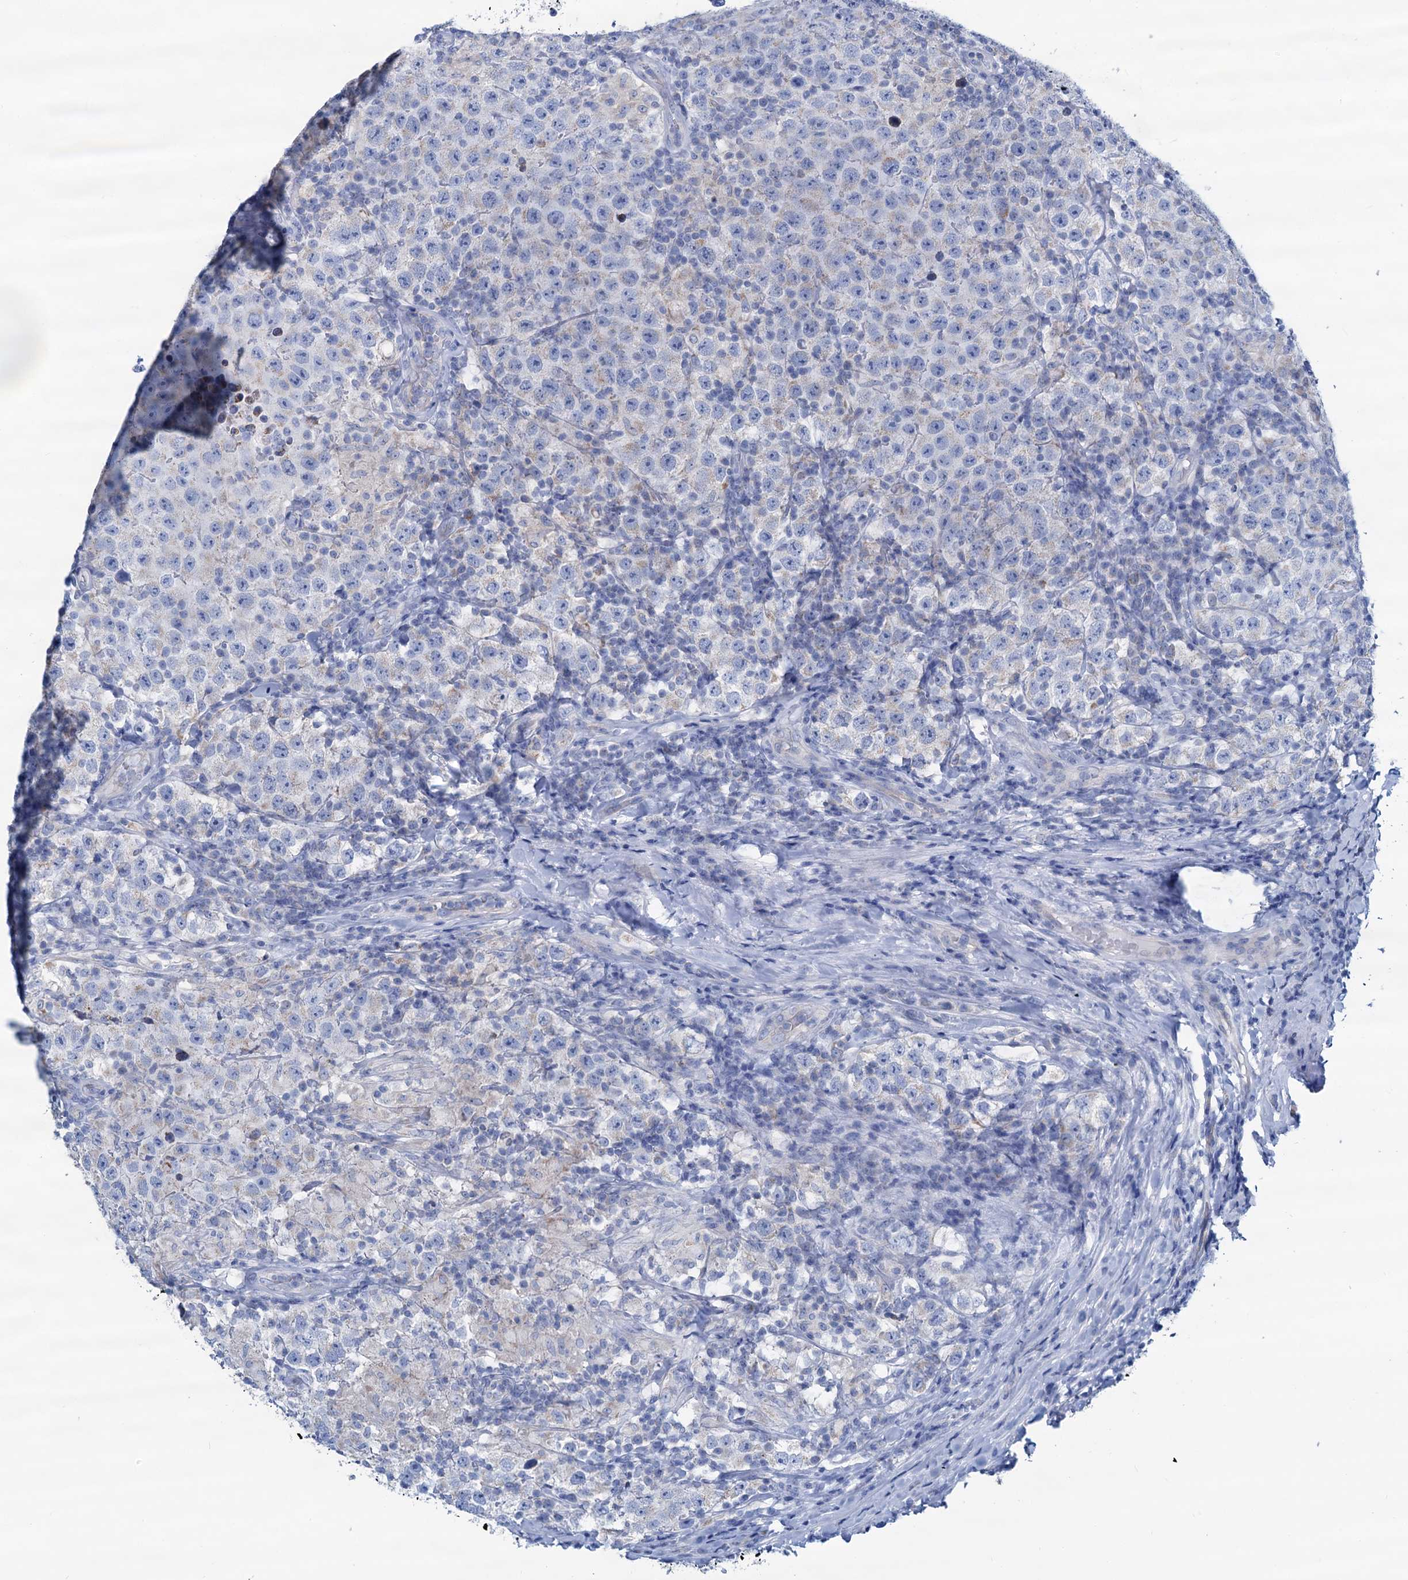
{"staining": {"intensity": "negative", "quantity": "none", "location": "none"}, "tissue": "testis cancer", "cell_type": "Tumor cells", "image_type": "cancer", "snomed": [{"axis": "morphology", "description": "Normal tissue, NOS"}, {"axis": "morphology", "description": "Urothelial carcinoma, High grade"}, {"axis": "morphology", "description": "Seminoma, NOS"}, {"axis": "morphology", "description": "Carcinoma, Embryonal, NOS"}, {"axis": "topography", "description": "Urinary bladder"}, {"axis": "topography", "description": "Testis"}], "caption": "This is a photomicrograph of immunohistochemistry (IHC) staining of testis embryonal carcinoma, which shows no expression in tumor cells.", "gene": "SLC1A3", "patient": {"sex": "male", "age": 41}}